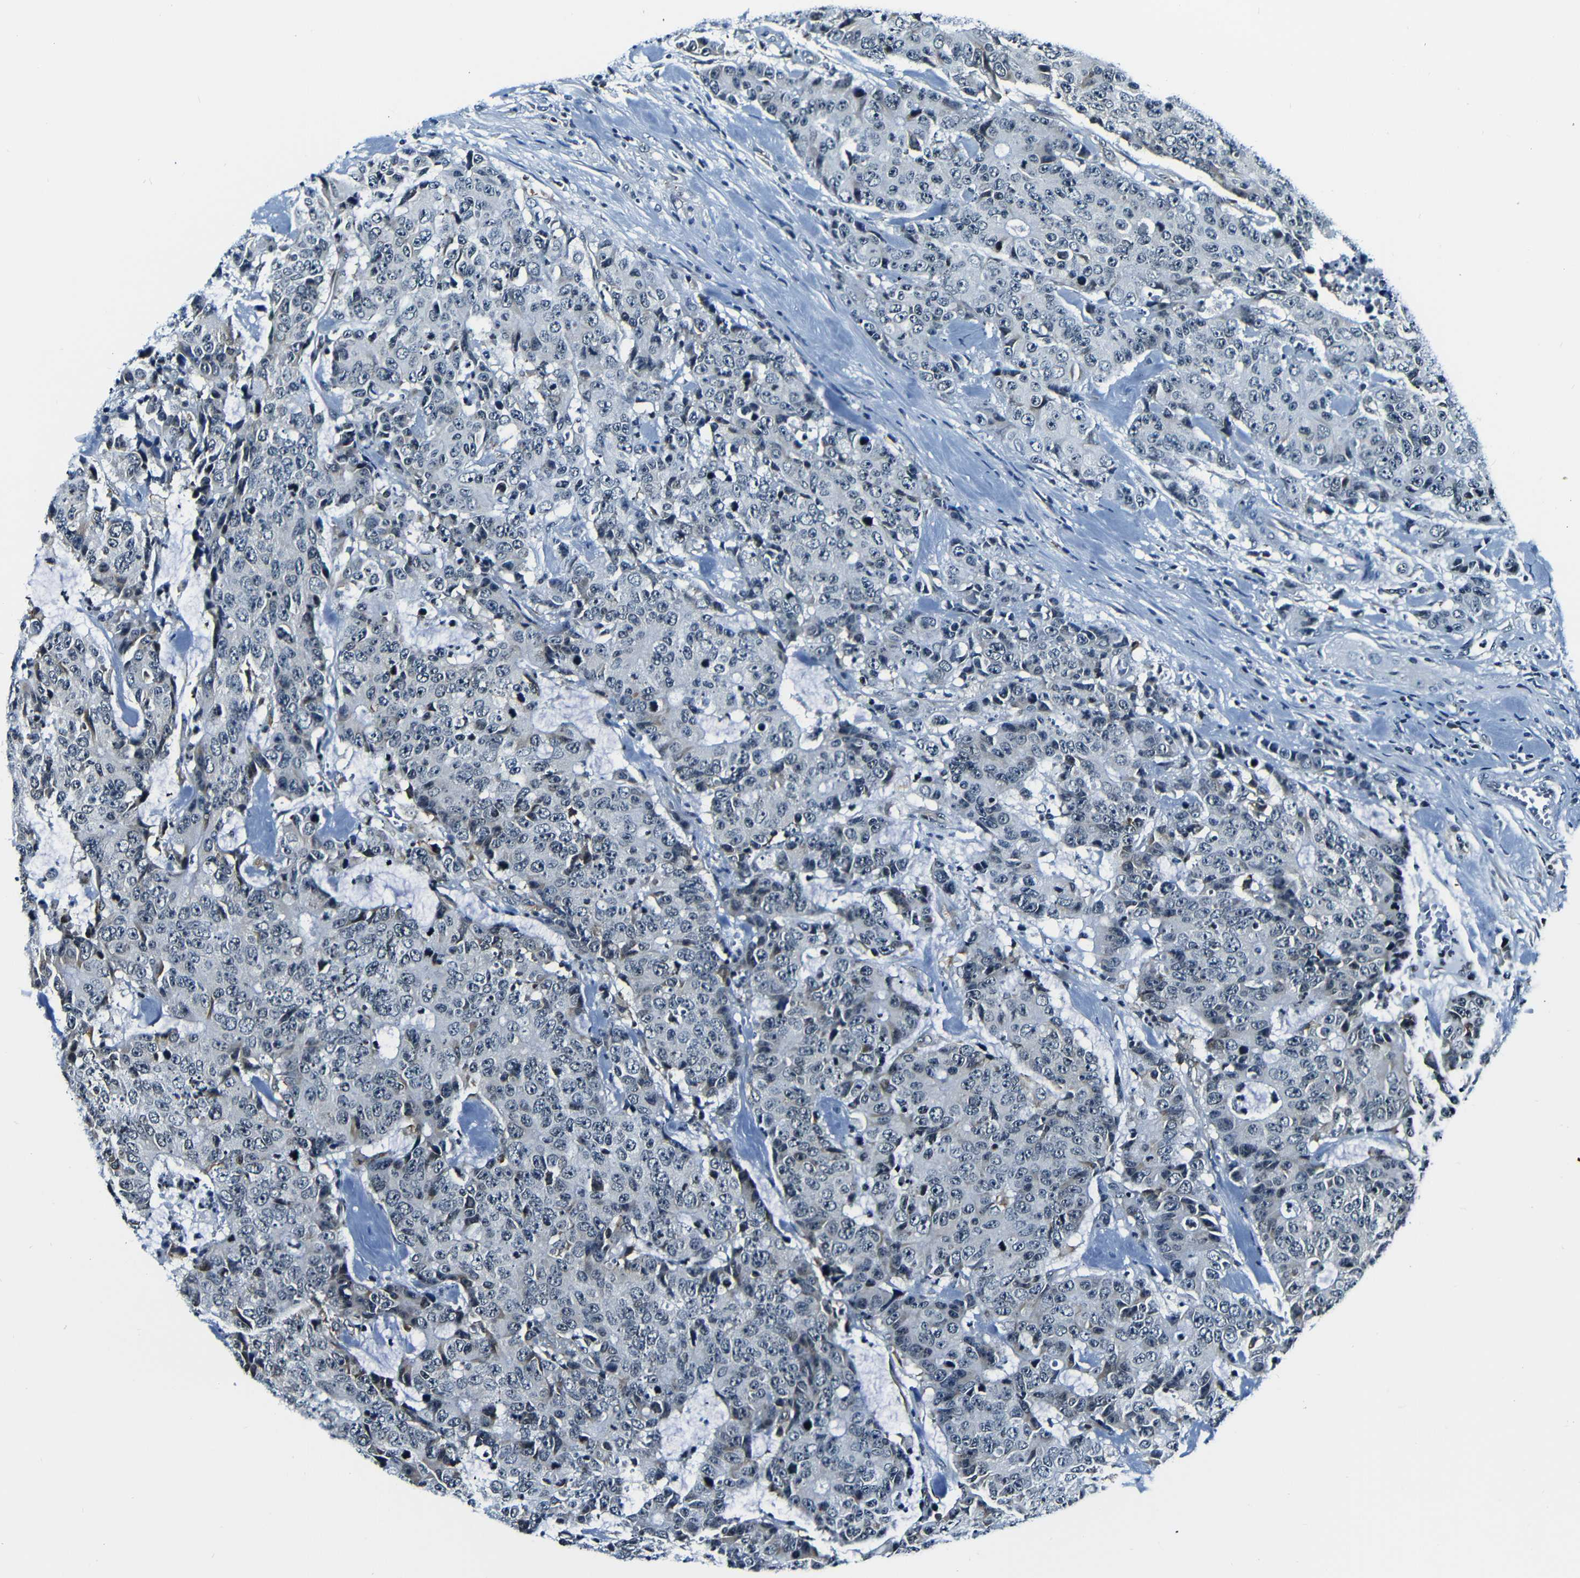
{"staining": {"intensity": "weak", "quantity": "<25%", "location": "cytoplasmic/membranous"}, "tissue": "colorectal cancer", "cell_type": "Tumor cells", "image_type": "cancer", "snomed": [{"axis": "morphology", "description": "Adenocarcinoma, NOS"}, {"axis": "topography", "description": "Colon"}], "caption": "High magnification brightfield microscopy of adenocarcinoma (colorectal) stained with DAB (3,3'-diaminobenzidine) (brown) and counterstained with hematoxylin (blue): tumor cells show no significant positivity.", "gene": "NCBP3", "patient": {"sex": "female", "age": 86}}